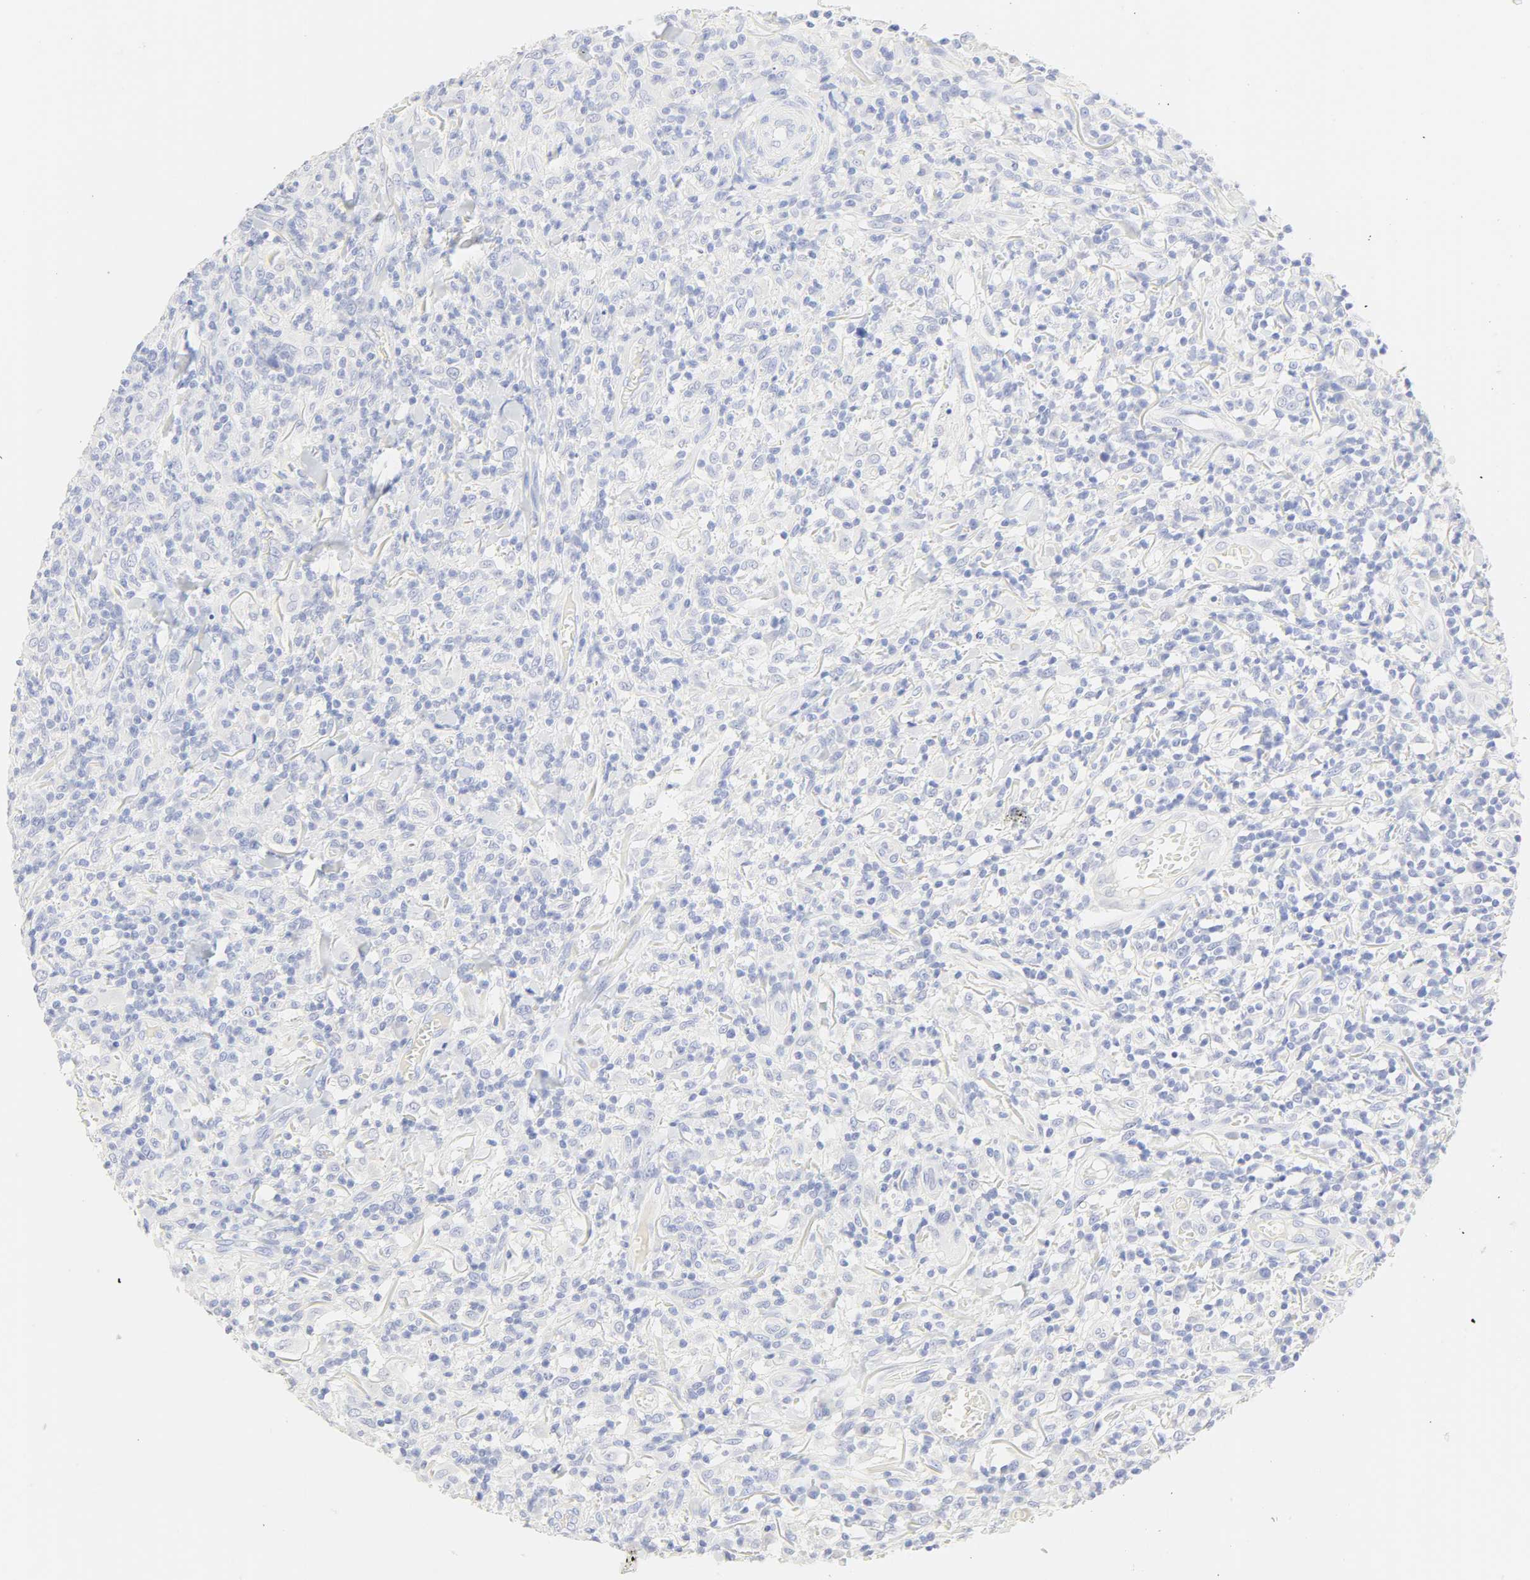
{"staining": {"intensity": "negative", "quantity": "none", "location": "none"}, "tissue": "thyroid cancer", "cell_type": "Tumor cells", "image_type": "cancer", "snomed": [{"axis": "morphology", "description": "Carcinoma, NOS"}, {"axis": "topography", "description": "Thyroid gland"}], "caption": "Photomicrograph shows no significant protein positivity in tumor cells of thyroid cancer (carcinoma).", "gene": "SLCO1B3", "patient": {"sex": "female", "age": 77}}